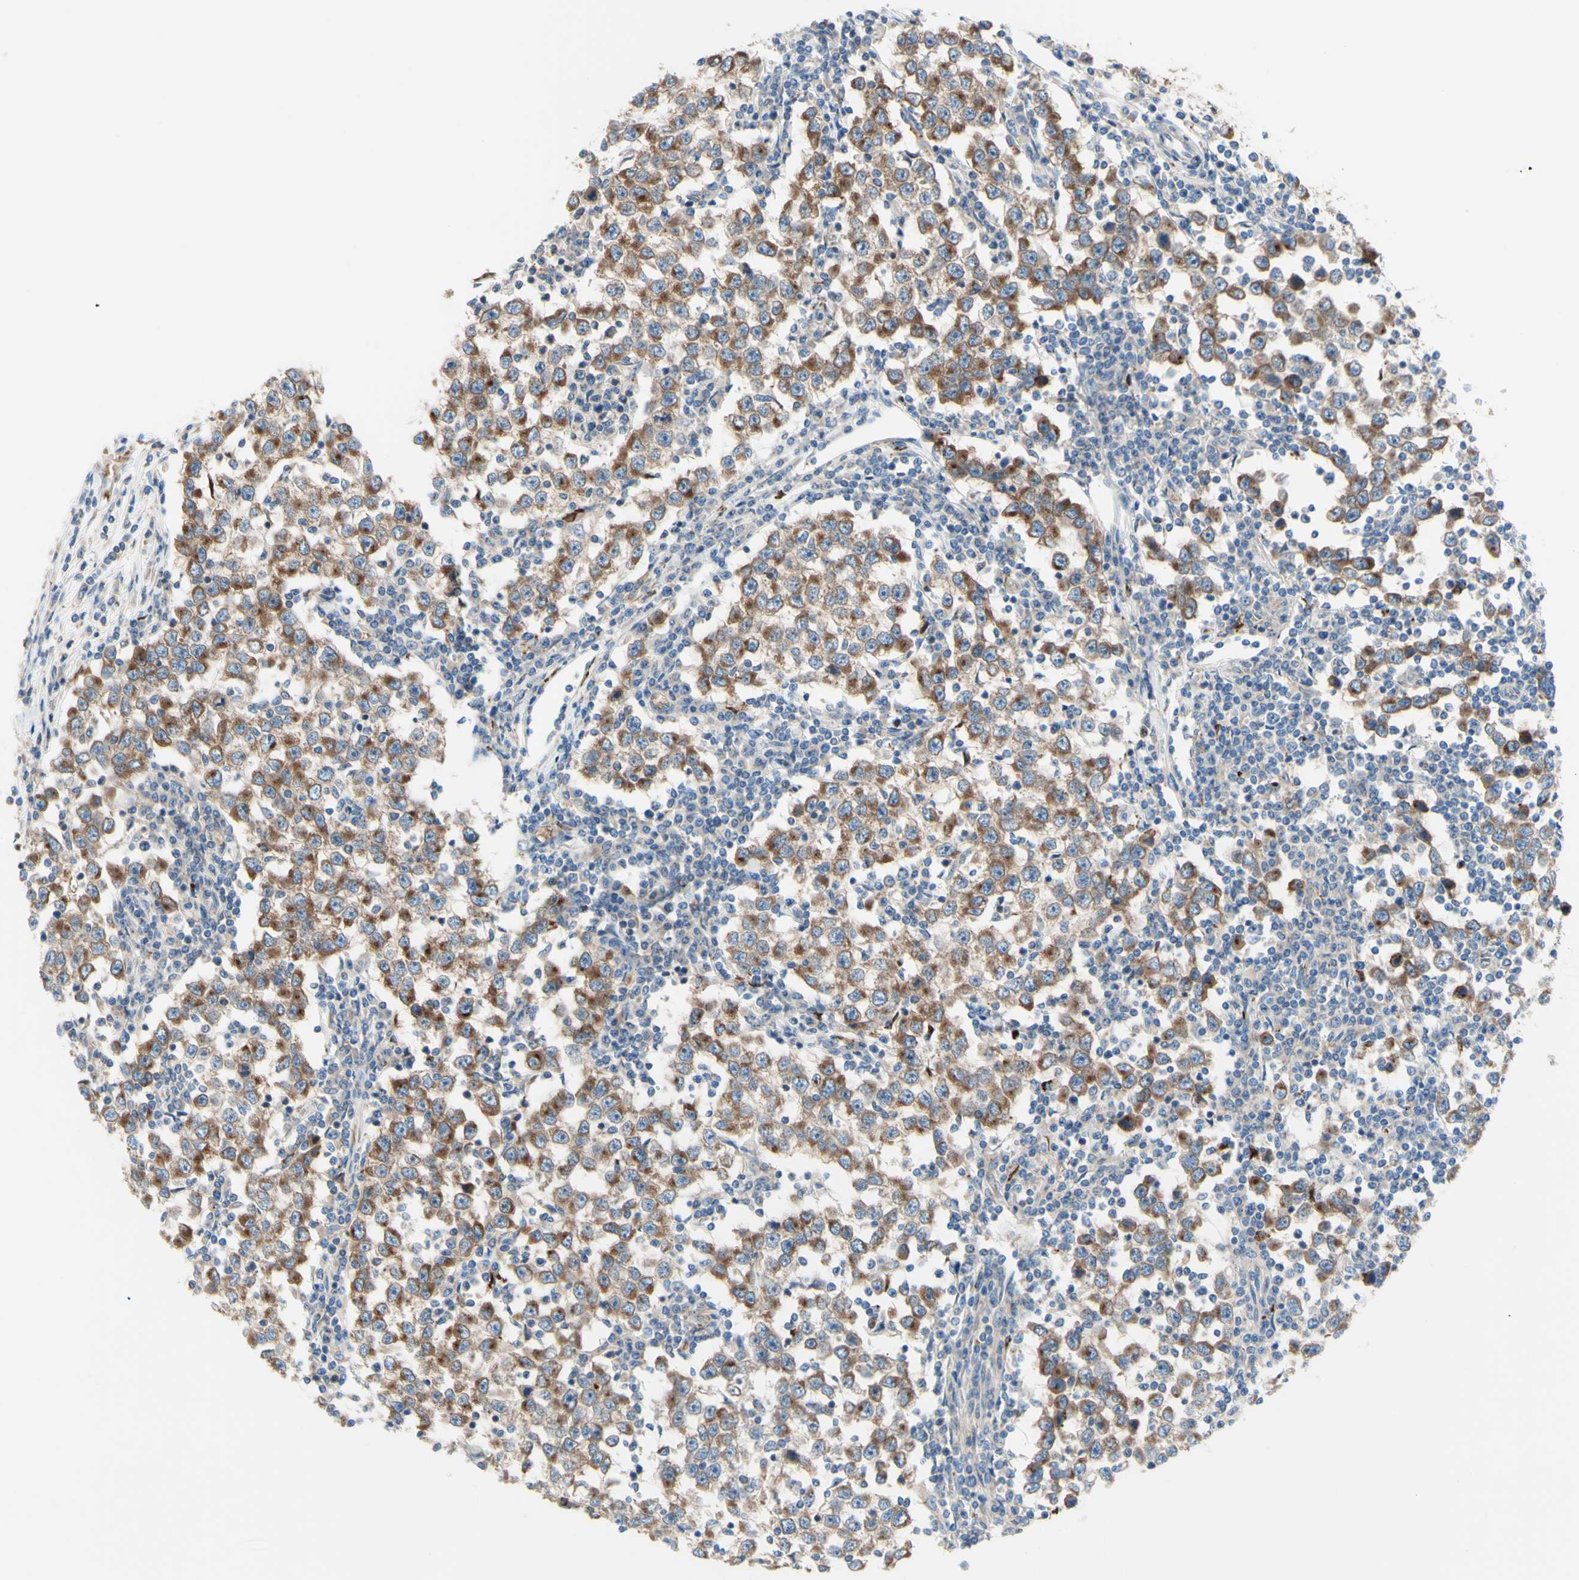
{"staining": {"intensity": "moderate", "quantity": ">75%", "location": "cytoplasmic/membranous"}, "tissue": "testis cancer", "cell_type": "Tumor cells", "image_type": "cancer", "snomed": [{"axis": "morphology", "description": "Seminoma, NOS"}, {"axis": "topography", "description": "Testis"}], "caption": "DAB (3,3'-diaminobenzidine) immunohistochemical staining of testis cancer reveals moderate cytoplasmic/membranous protein staining in about >75% of tumor cells.", "gene": "USP9X", "patient": {"sex": "male", "age": 65}}